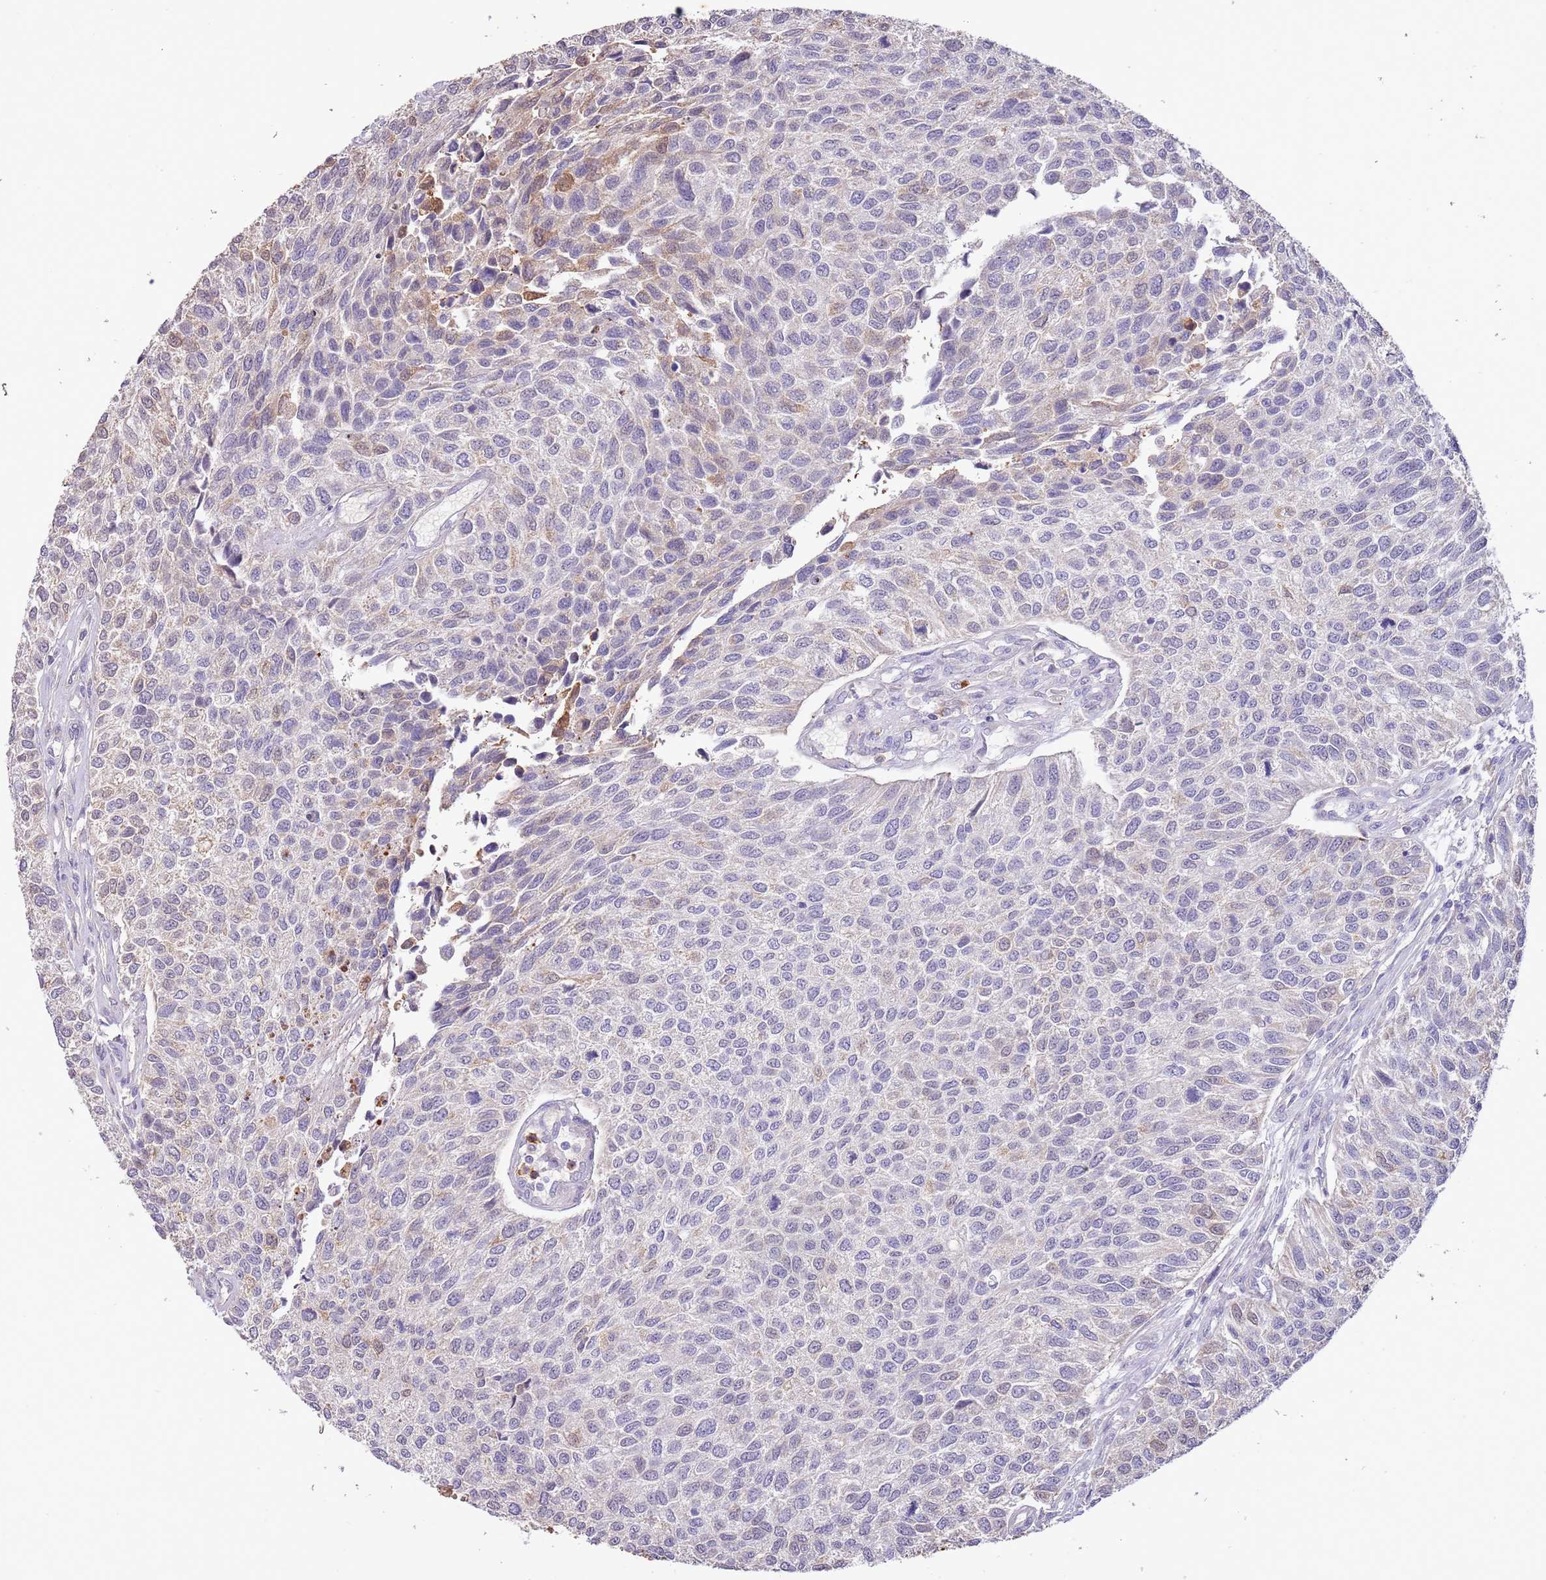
{"staining": {"intensity": "weak", "quantity": "<25%", "location": "cytoplasmic/membranous"}, "tissue": "urothelial cancer", "cell_type": "Tumor cells", "image_type": "cancer", "snomed": [{"axis": "morphology", "description": "Urothelial carcinoma, NOS"}, {"axis": "topography", "description": "Urinary bladder"}], "caption": "High magnification brightfield microscopy of urothelial cancer stained with DAB (3,3'-diaminobenzidine) (brown) and counterstained with hematoxylin (blue): tumor cells show no significant expression.", "gene": "P2RY13", "patient": {"sex": "male", "age": 55}}